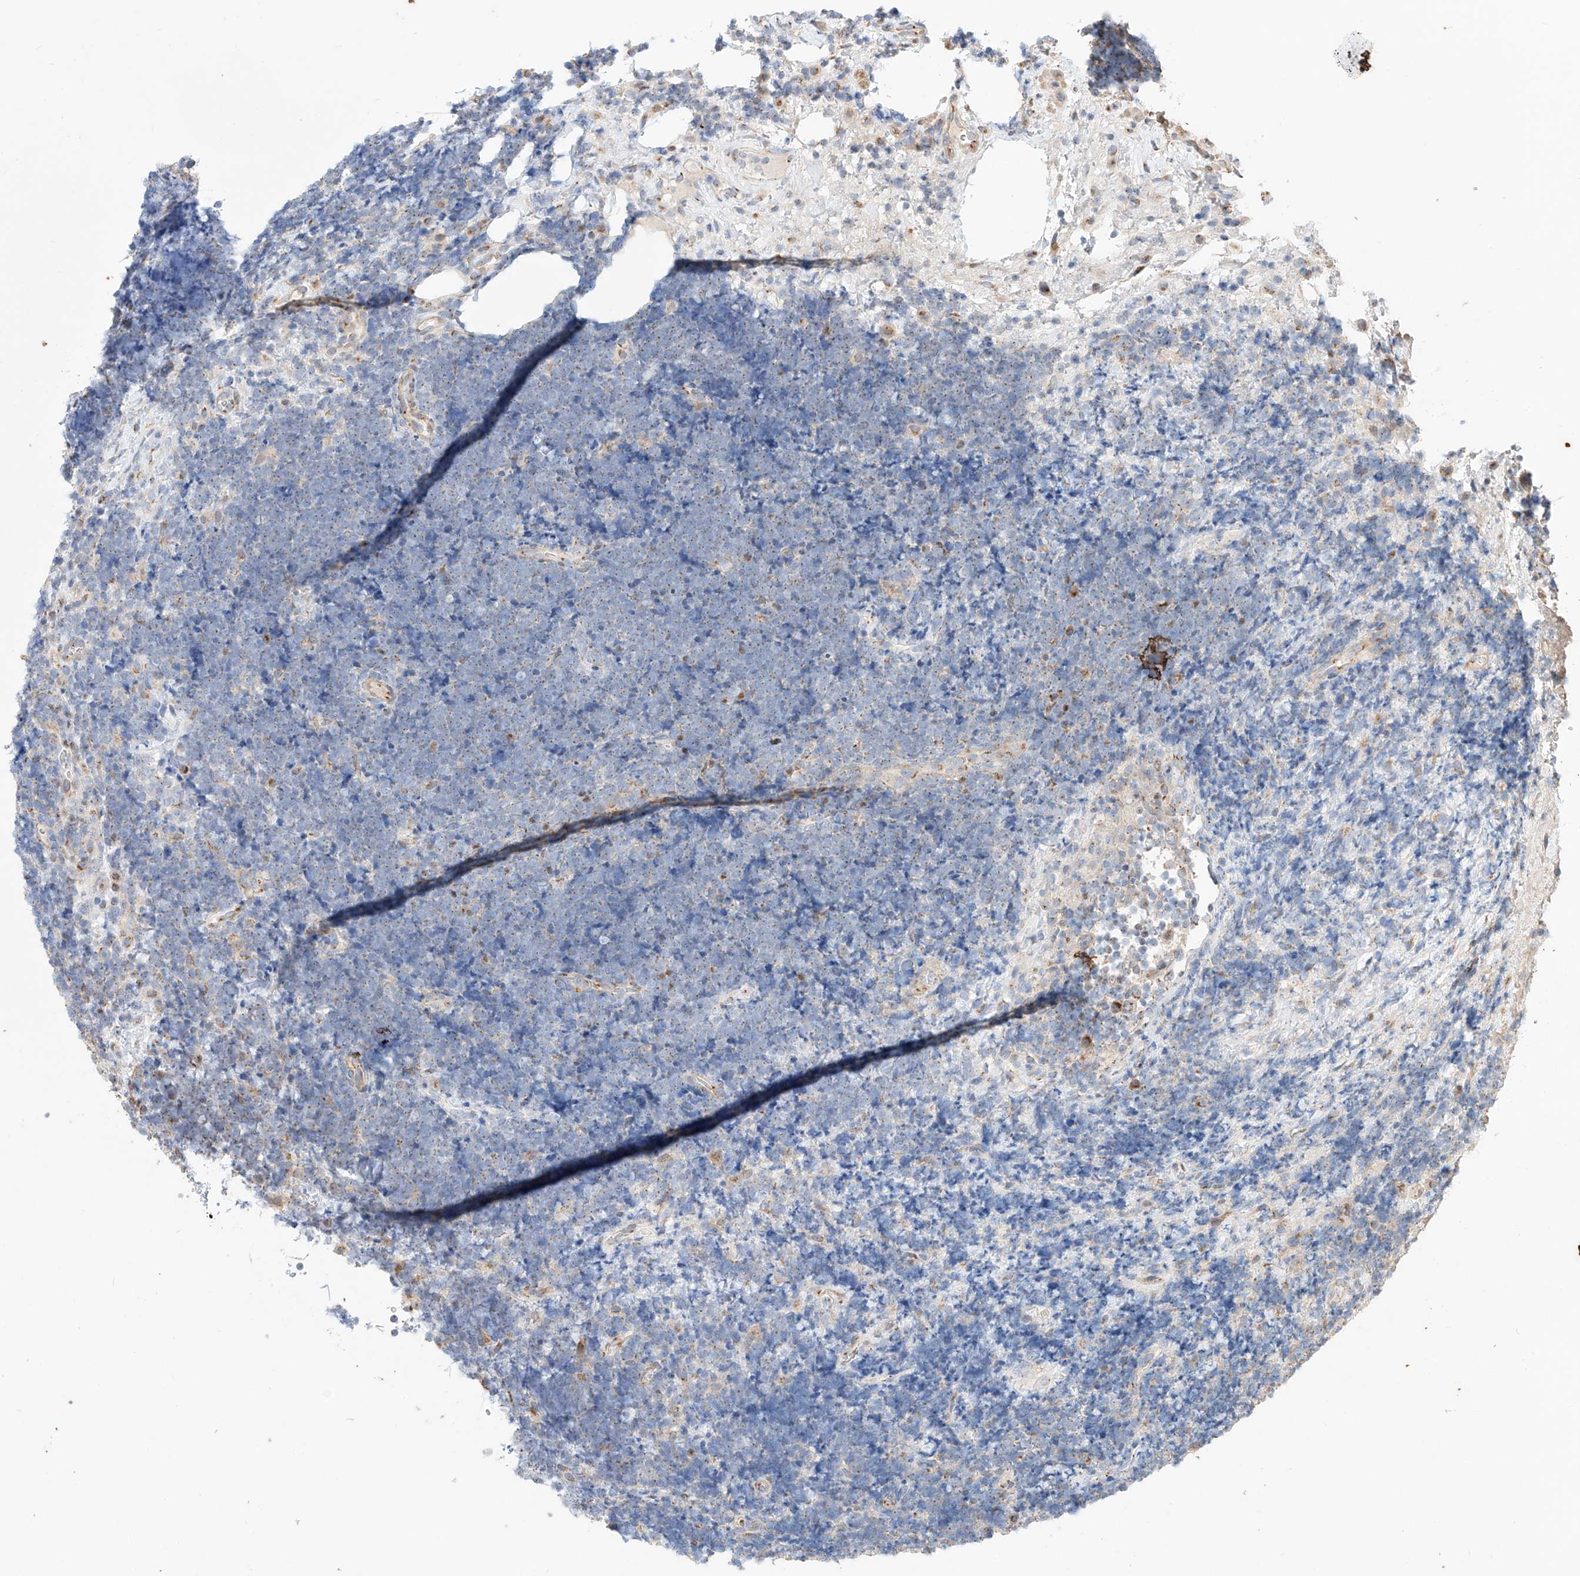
{"staining": {"intensity": "negative", "quantity": "none", "location": "none"}, "tissue": "lymphoma", "cell_type": "Tumor cells", "image_type": "cancer", "snomed": [{"axis": "morphology", "description": "Malignant lymphoma, non-Hodgkin's type, High grade"}, {"axis": "topography", "description": "Lymph node"}], "caption": "Histopathology image shows no significant protein staining in tumor cells of malignant lymphoma, non-Hodgkin's type (high-grade). Nuclei are stained in blue.", "gene": "MOSPD1", "patient": {"sex": "male", "age": 13}}